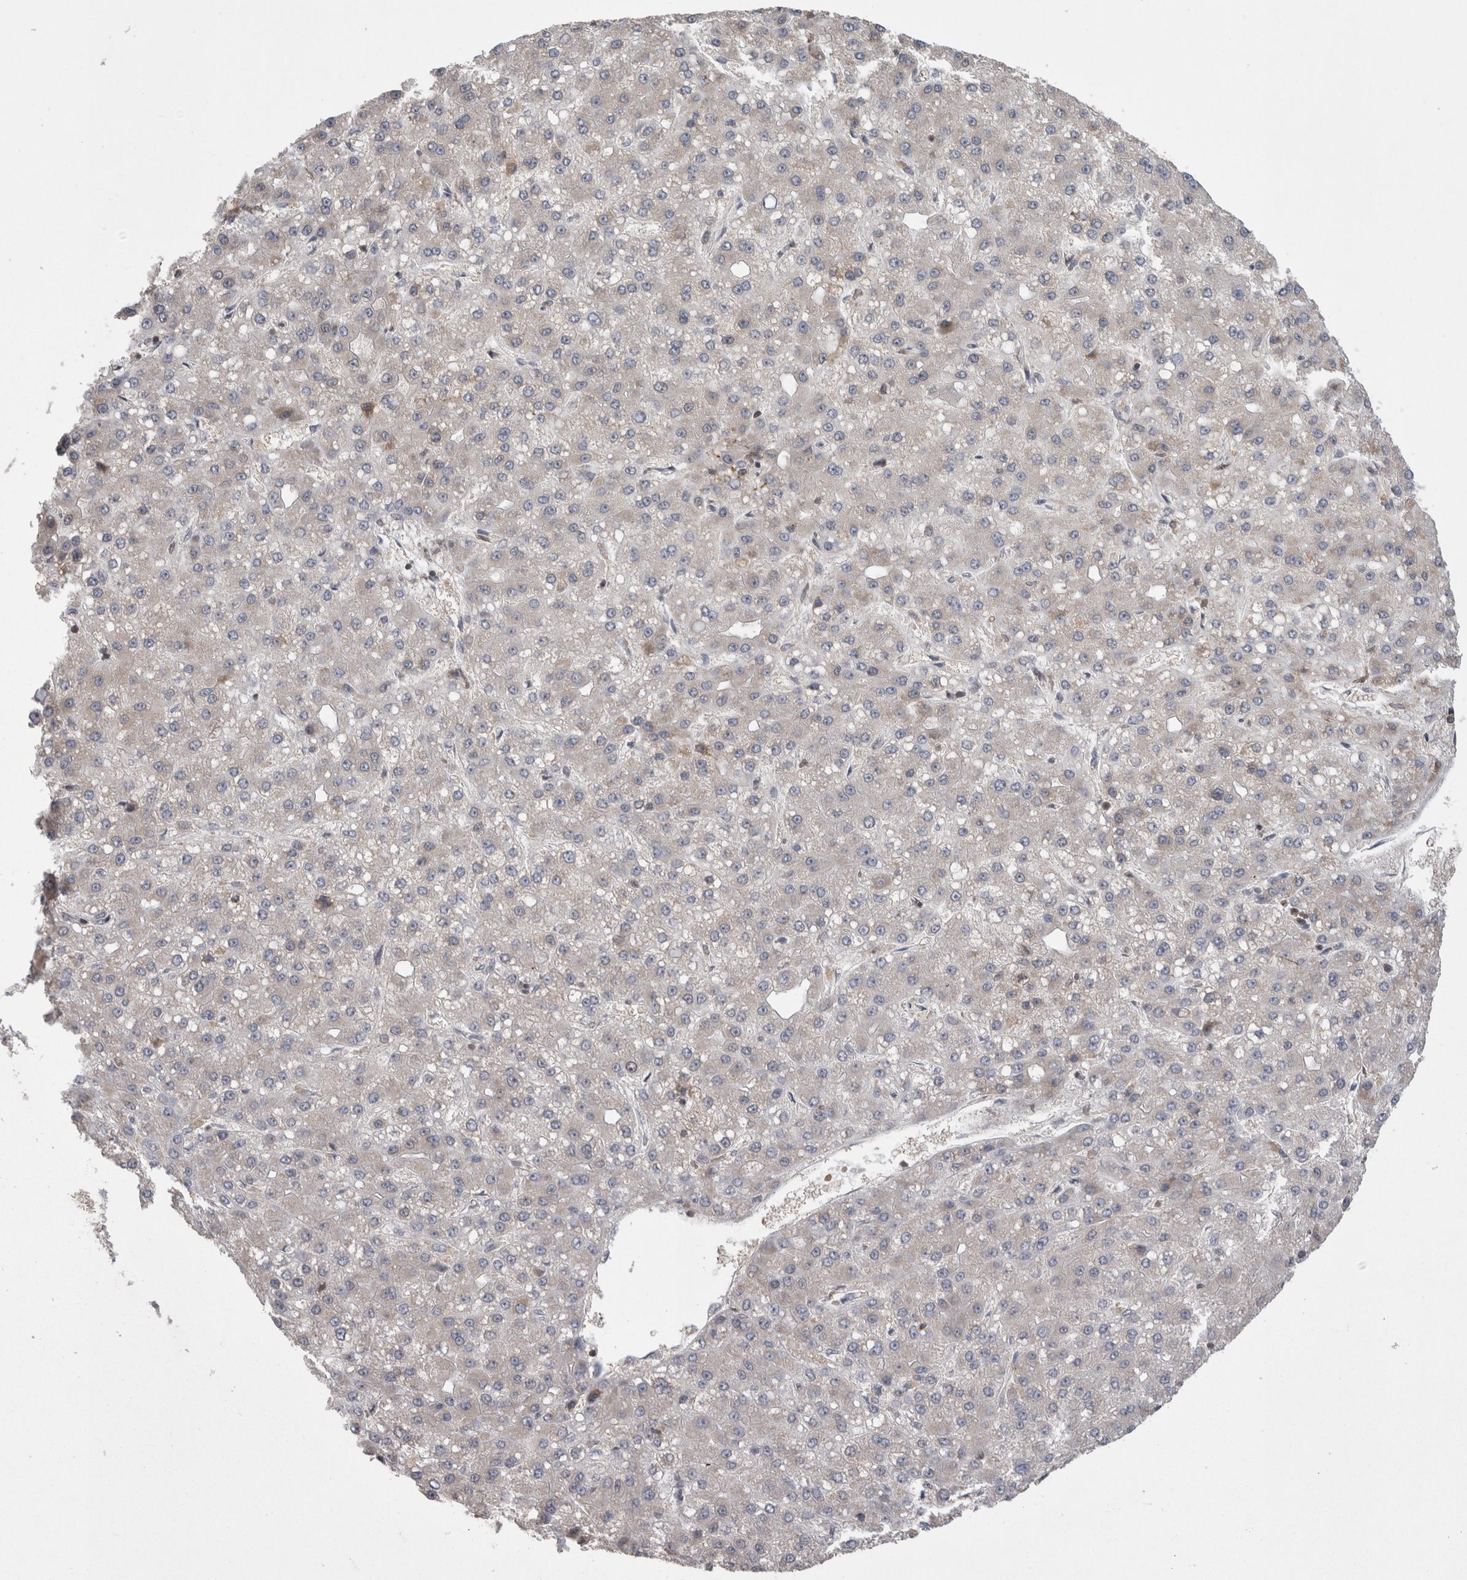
{"staining": {"intensity": "negative", "quantity": "none", "location": "none"}, "tissue": "liver cancer", "cell_type": "Tumor cells", "image_type": "cancer", "snomed": [{"axis": "morphology", "description": "Carcinoma, Hepatocellular, NOS"}, {"axis": "topography", "description": "Liver"}], "caption": "This micrograph is of liver hepatocellular carcinoma stained with immunohistochemistry (IHC) to label a protein in brown with the nuclei are counter-stained blue. There is no expression in tumor cells. (Stains: DAB (3,3'-diaminobenzidine) immunohistochemistry with hematoxylin counter stain, Microscopy: brightfield microscopy at high magnification).", "gene": "DARS2", "patient": {"sex": "male", "age": 67}}